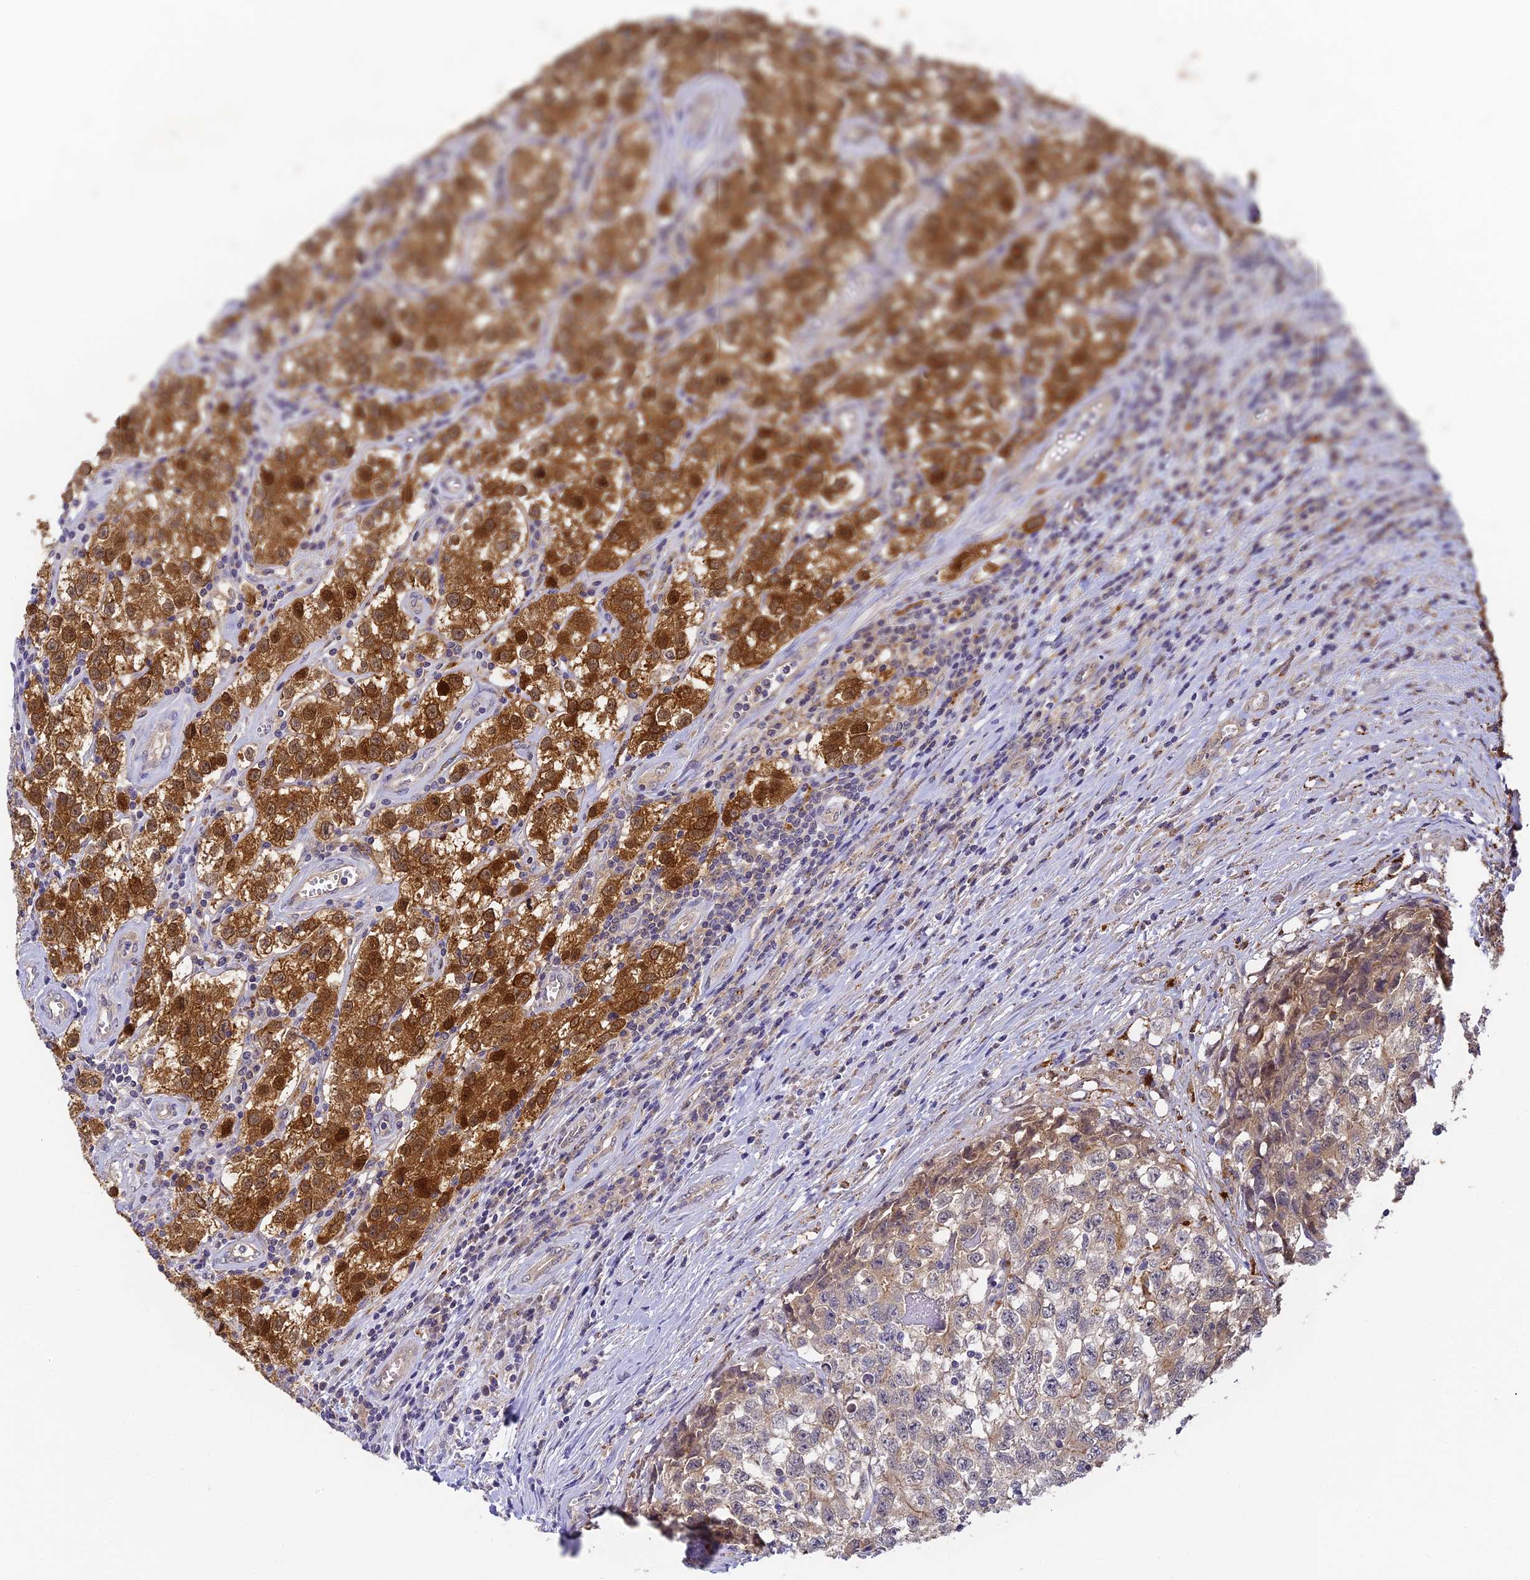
{"staining": {"intensity": "strong", "quantity": ">75%", "location": "cytoplasmic/membranous,nuclear"}, "tissue": "testis cancer", "cell_type": "Tumor cells", "image_type": "cancer", "snomed": [{"axis": "morphology", "description": "Seminoma, NOS"}, {"axis": "morphology", "description": "Carcinoma, Embryonal, NOS"}, {"axis": "topography", "description": "Testis"}], "caption": "Human testis cancer (seminoma) stained with a brown dye exhibits strong cytoplasmic/membranous and nuclear positive staining in about >75% of tumor cells.", "gene": "YAE1", "patient": {"sex": "male", "age": 43}}